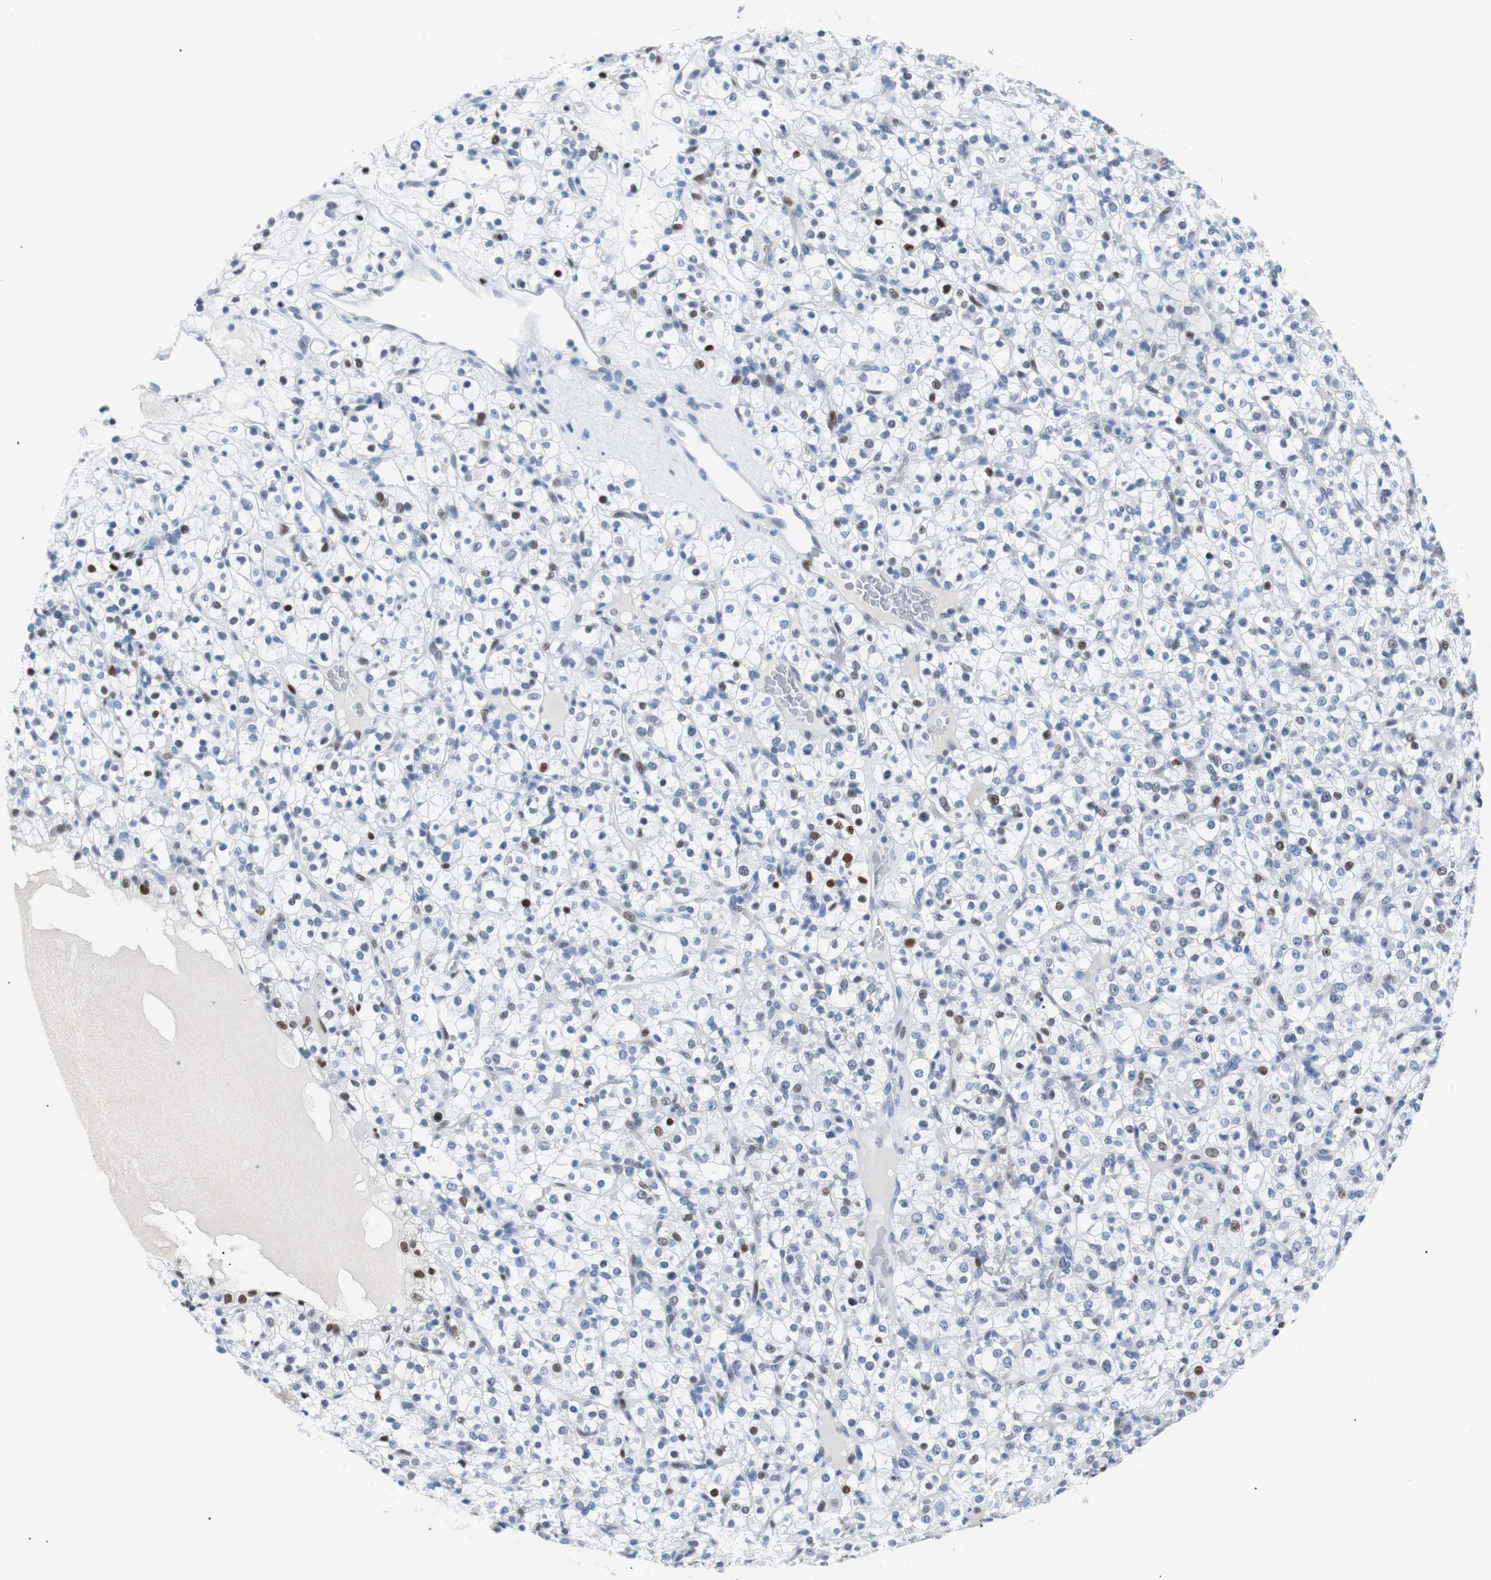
{"staining": {"intensity": "weak", "quantity": "<25%", "location": "nuclear"}, "tissue": "renal cancer", "cell_type": "Tumor cells", "image_type": "cancer", "snomed": [{"axis": "morphology", "description": "Normal tissue, NOS"}, {"axis": "morphology", "description": "Adenocarcinoma, NOS"}, {"axis": "topography", "description": "Kidney"}], "caption": "Tumor cells show no significant protein staining in renal adenocarcinoma.", "gene": "JUN", "patient": {"sex": "female", "age": 72}}